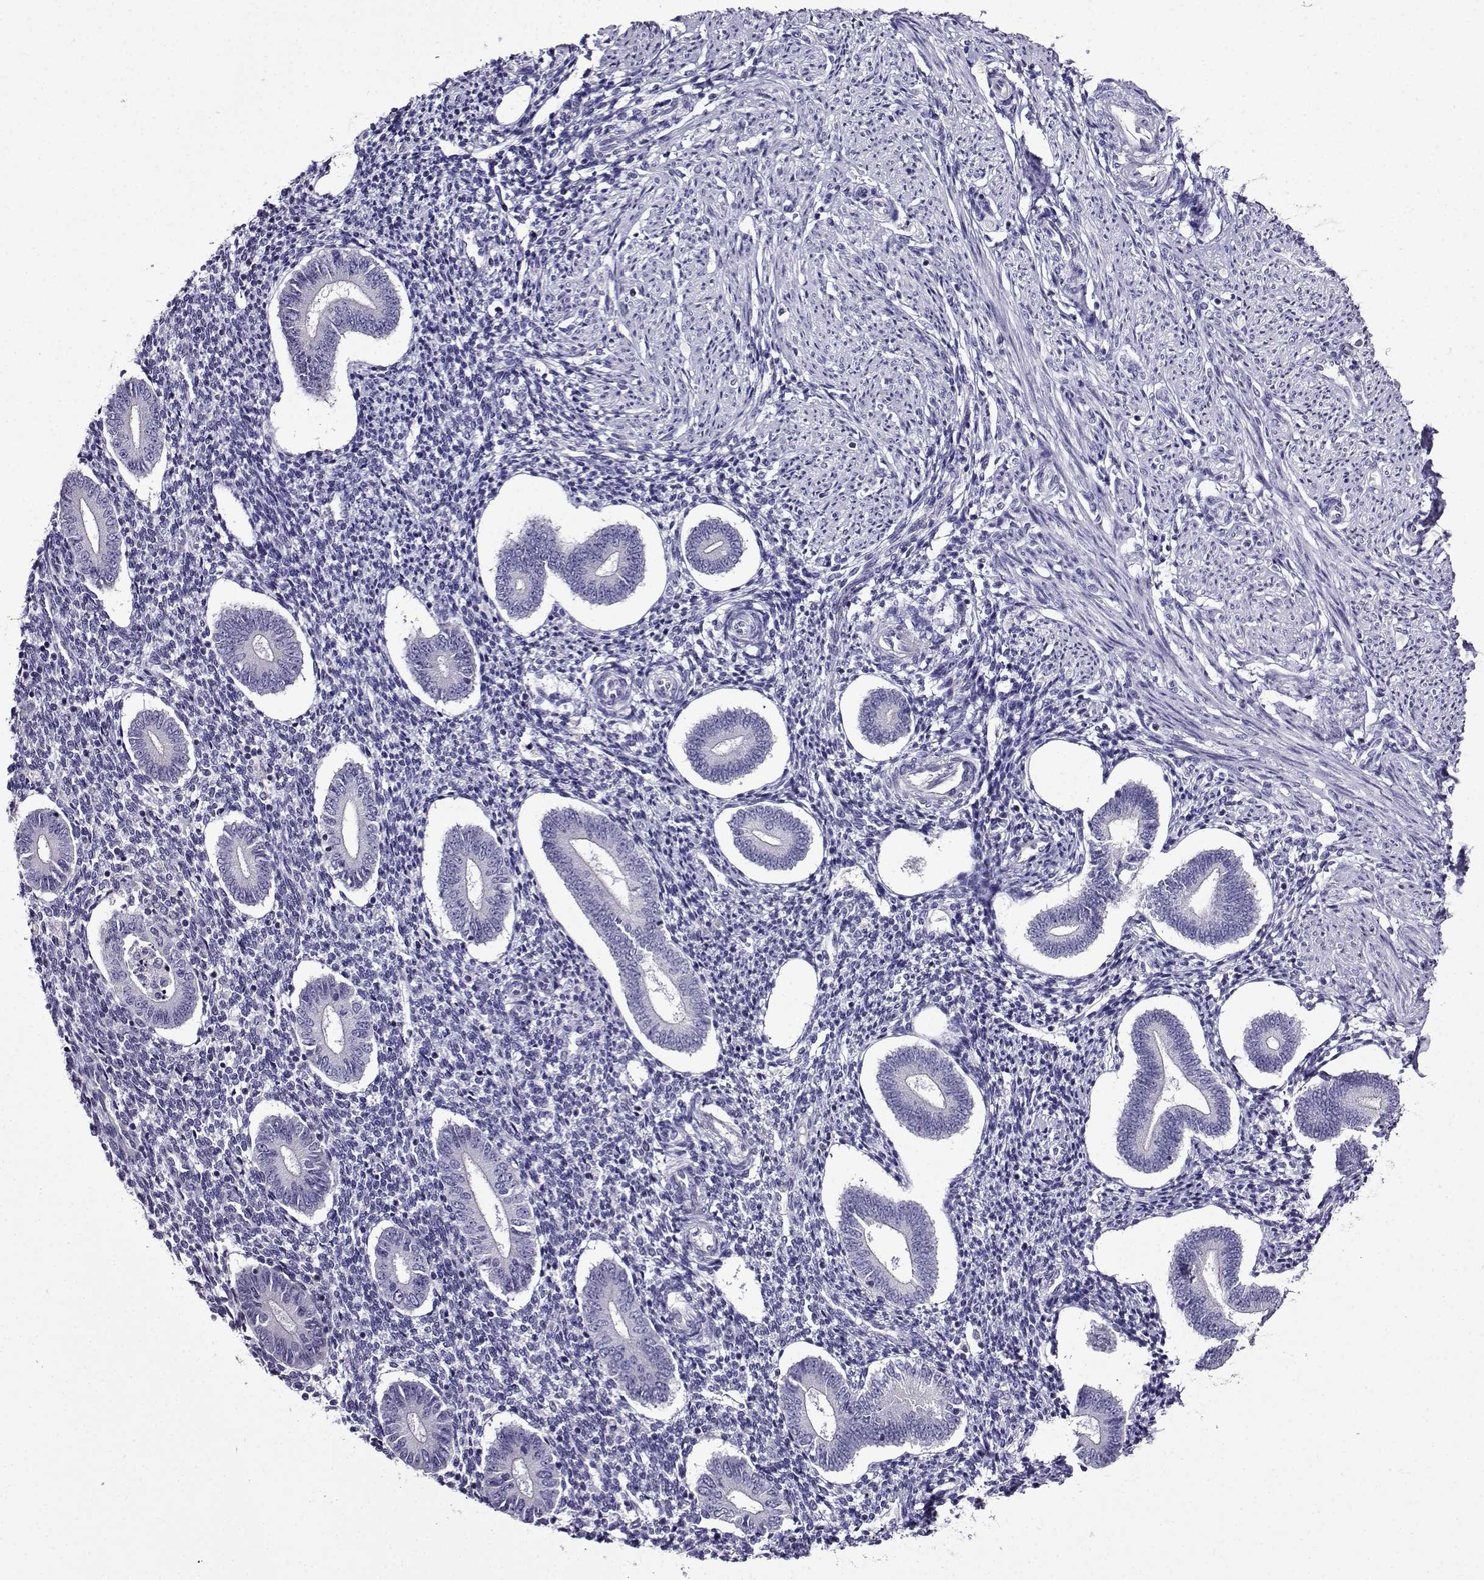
{"staining": {"intensity": "negative", "quantity": "none", "location": "none"}, "tissue": "endometrium", "cell_type": "Cells in endometrial stroma", "image_type": "normal", "snomed": [{"axis": "morphology", "description": "Normal tissue, NOS"}, {"axis": "topography", "description": "Endometrium"}], "caption": "There is no significant positivity in cells in endometrial stroma of endometrium. (Stains: DAB IHC with hematoxylin counter stain, Microscopy: brightfield microscopy at high magnification).", "gene": "TMEM266", "patient": {"sex": "female", "age": 40}}